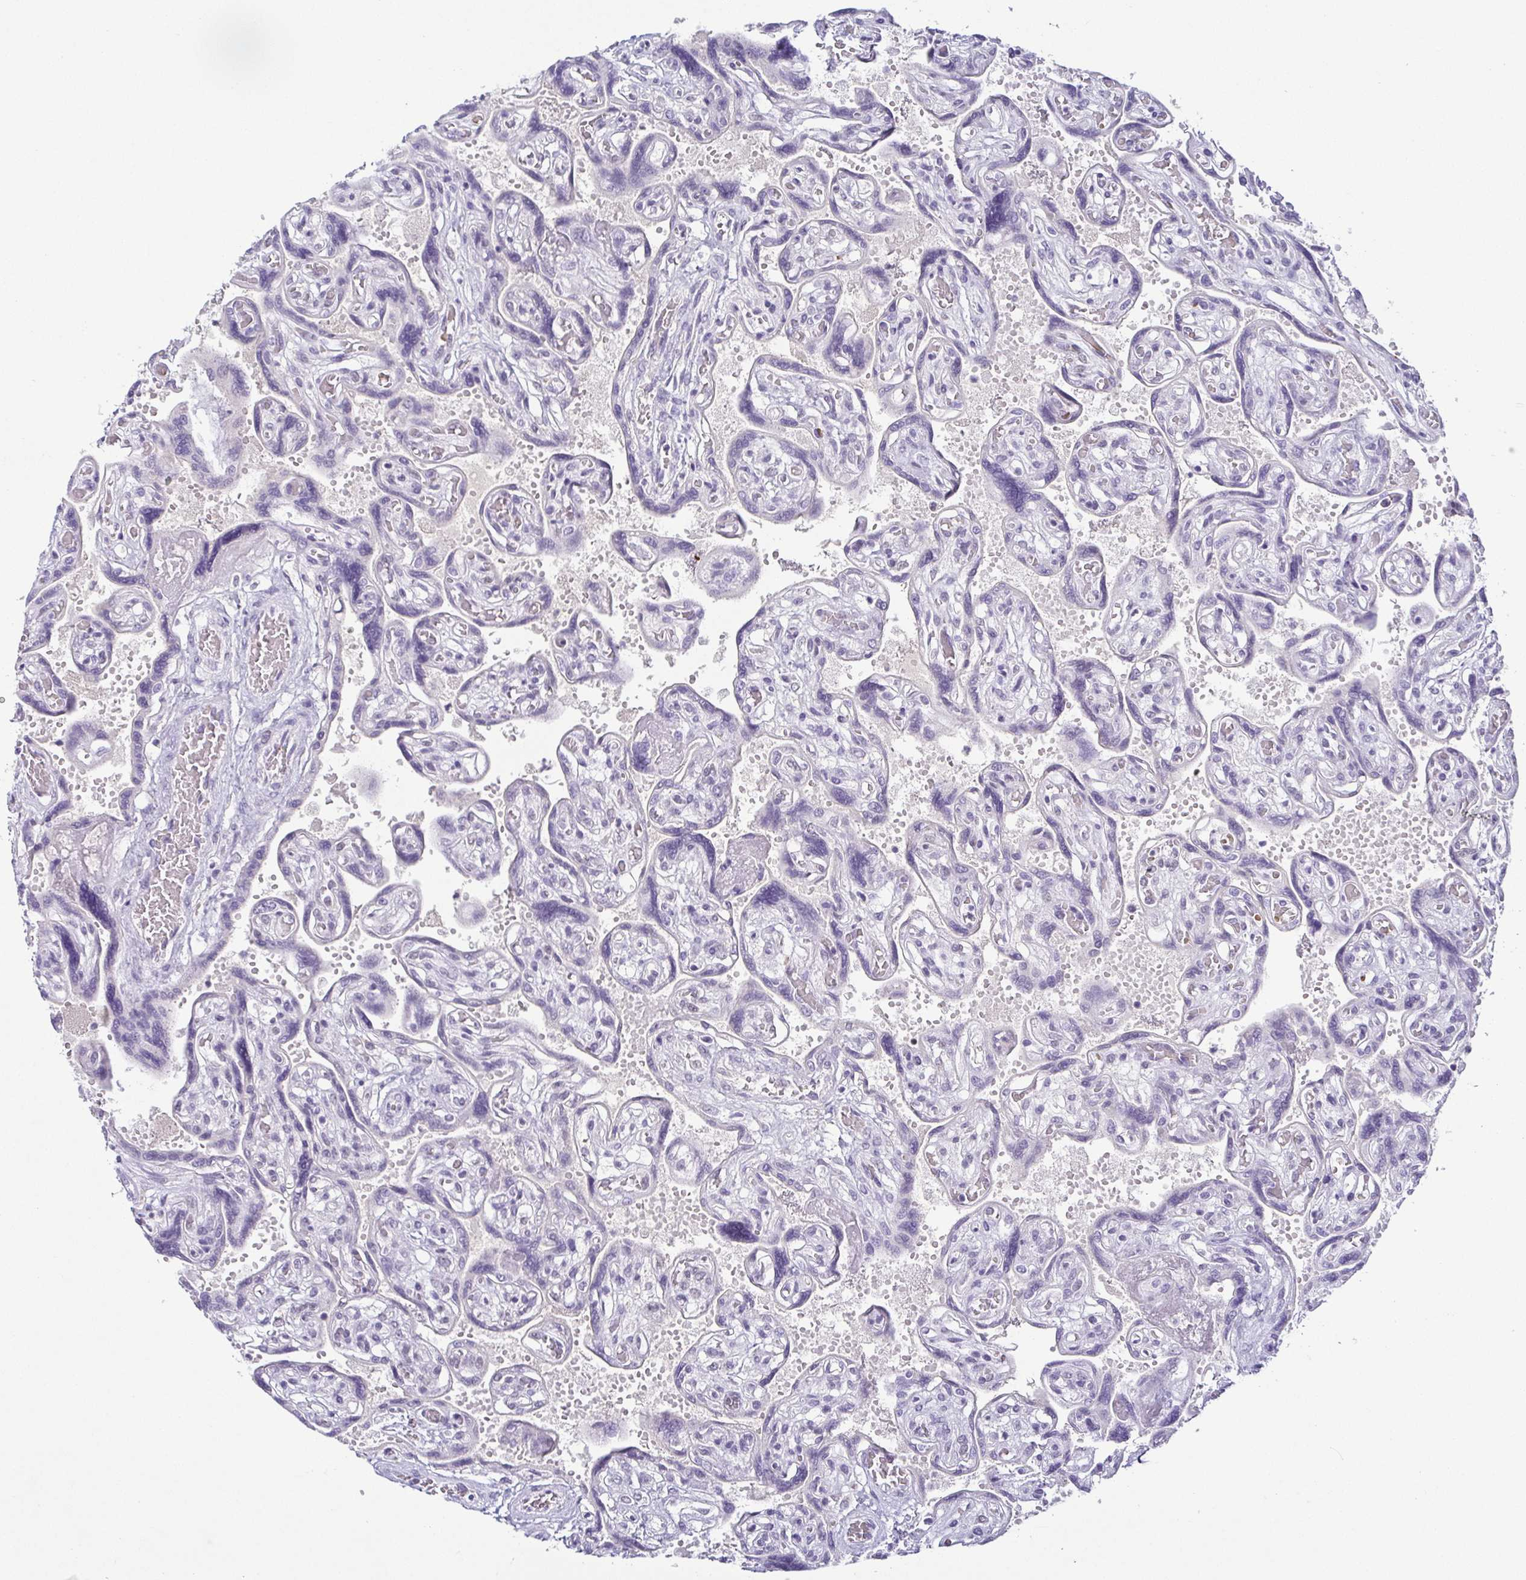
{"staining": {"intensity": "moderate", "quantity": "25%-75%", "location": "nuclear"}, "tissue": "placenta", "cell_type": "Decidual cells", "image_type": "normal", "snomed": [{"axis": "morphology", "description": "Normal tissue, NOS"}, {"axis": "topography", "description": "Placenta"}], "caption": "Immunohistochemistry (IHC) (DAB (3,3'-diaminobenzidine)) staining of benign placenta demonstrates moderate nuclear protein staining in about 25%-75% of decidual cells.", "gene": "TCF3", "patient": {"sex": "female", "age": 32}}